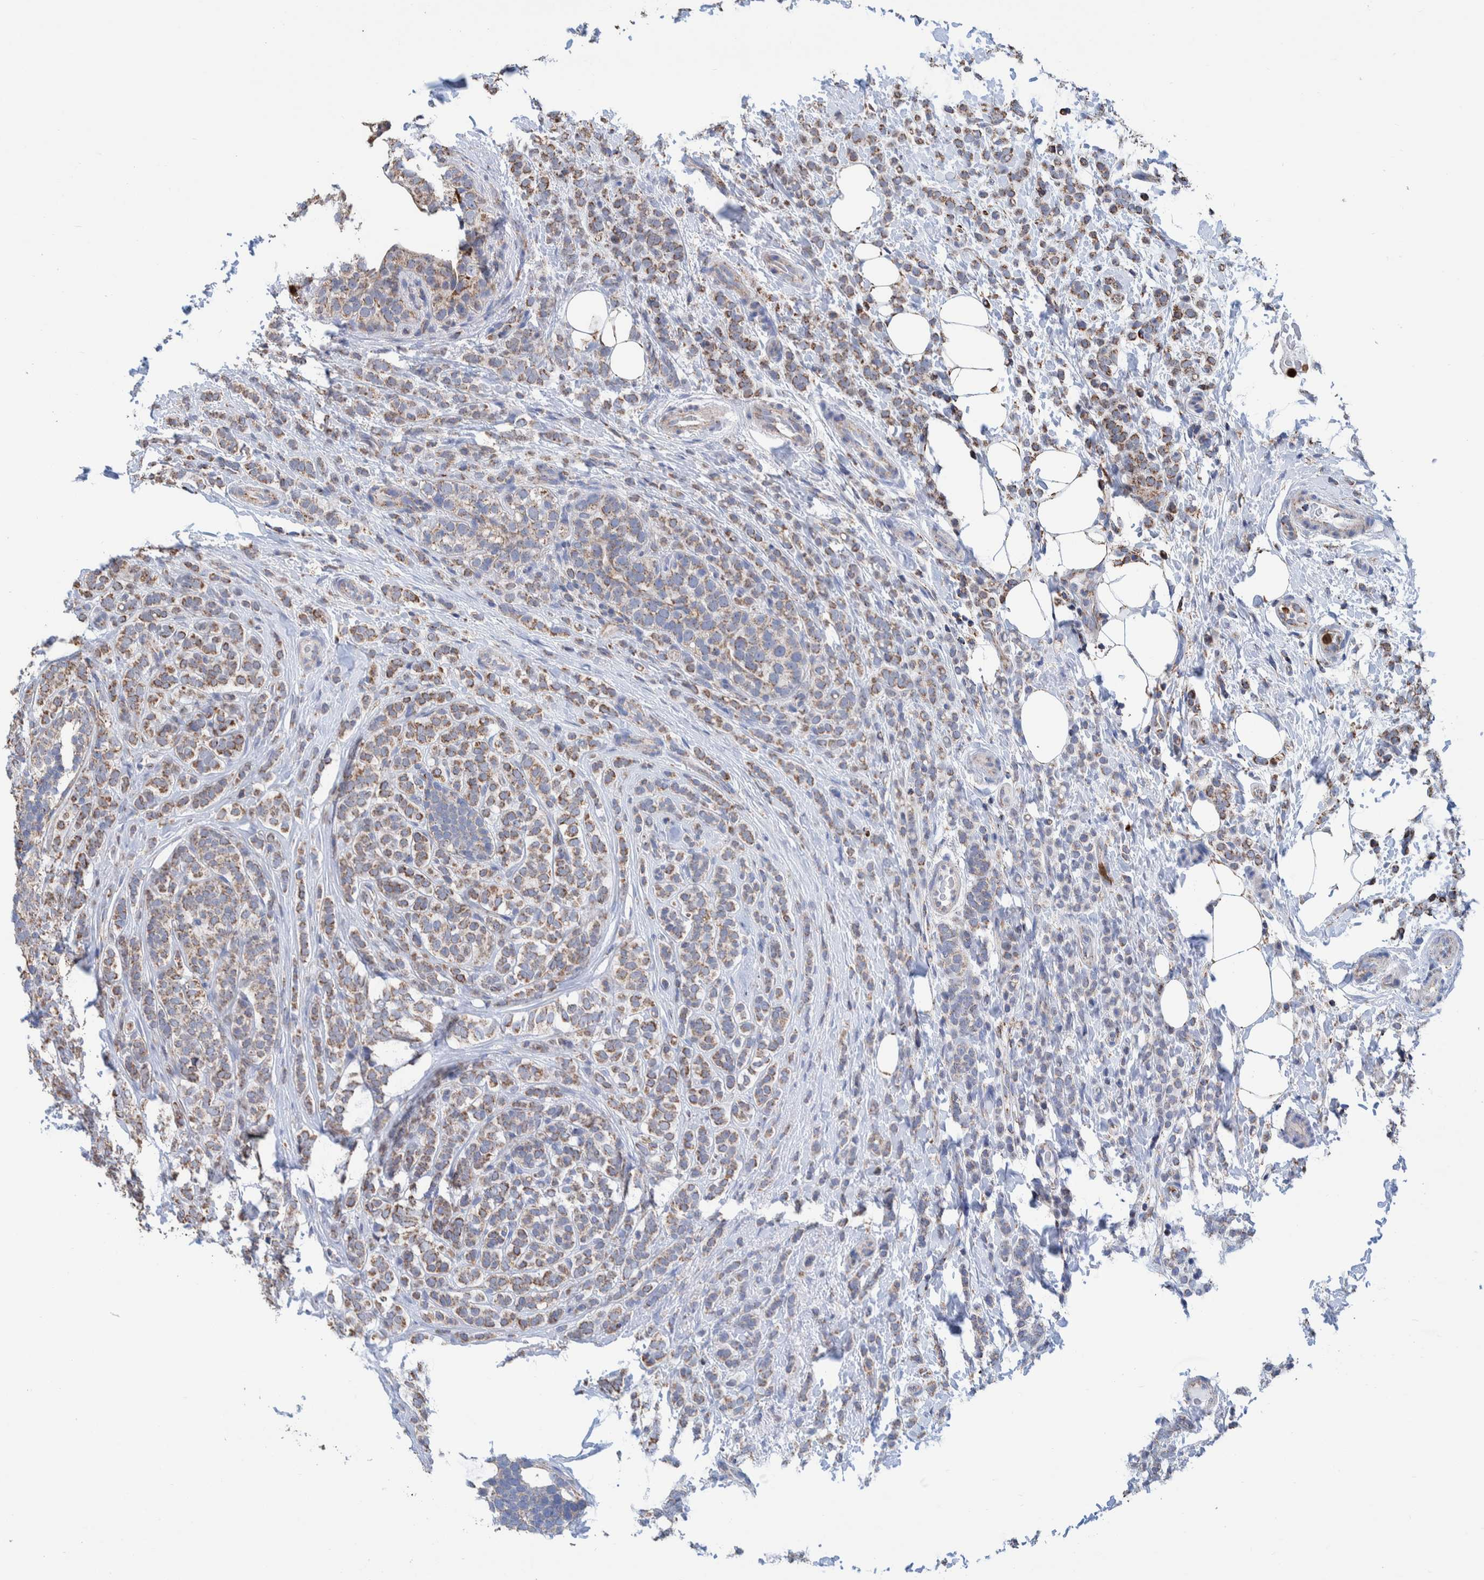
{"staining": {"intensity": "moderate", "quantity": ">75%", "location": "cytoplasmic/membranous"}, "tissue": "breast cancer", "cell_type": "Tumor cells", "image_type": "cancer", "snomed": [{"axis": "morphology", "description": "Lobular carcinoma"}, {"axis": "topography", "description": "Breast"}], "caption": "Tumor cells reveal moderate cytoplasmic/membranous positivity in about >75% of cells in breast lobular carcinoma. (brown staining indicates protein expression, while blue staining denotes nuclei).", "gene": "DECR1", "patient": {"sex": "female", "age": 50}}